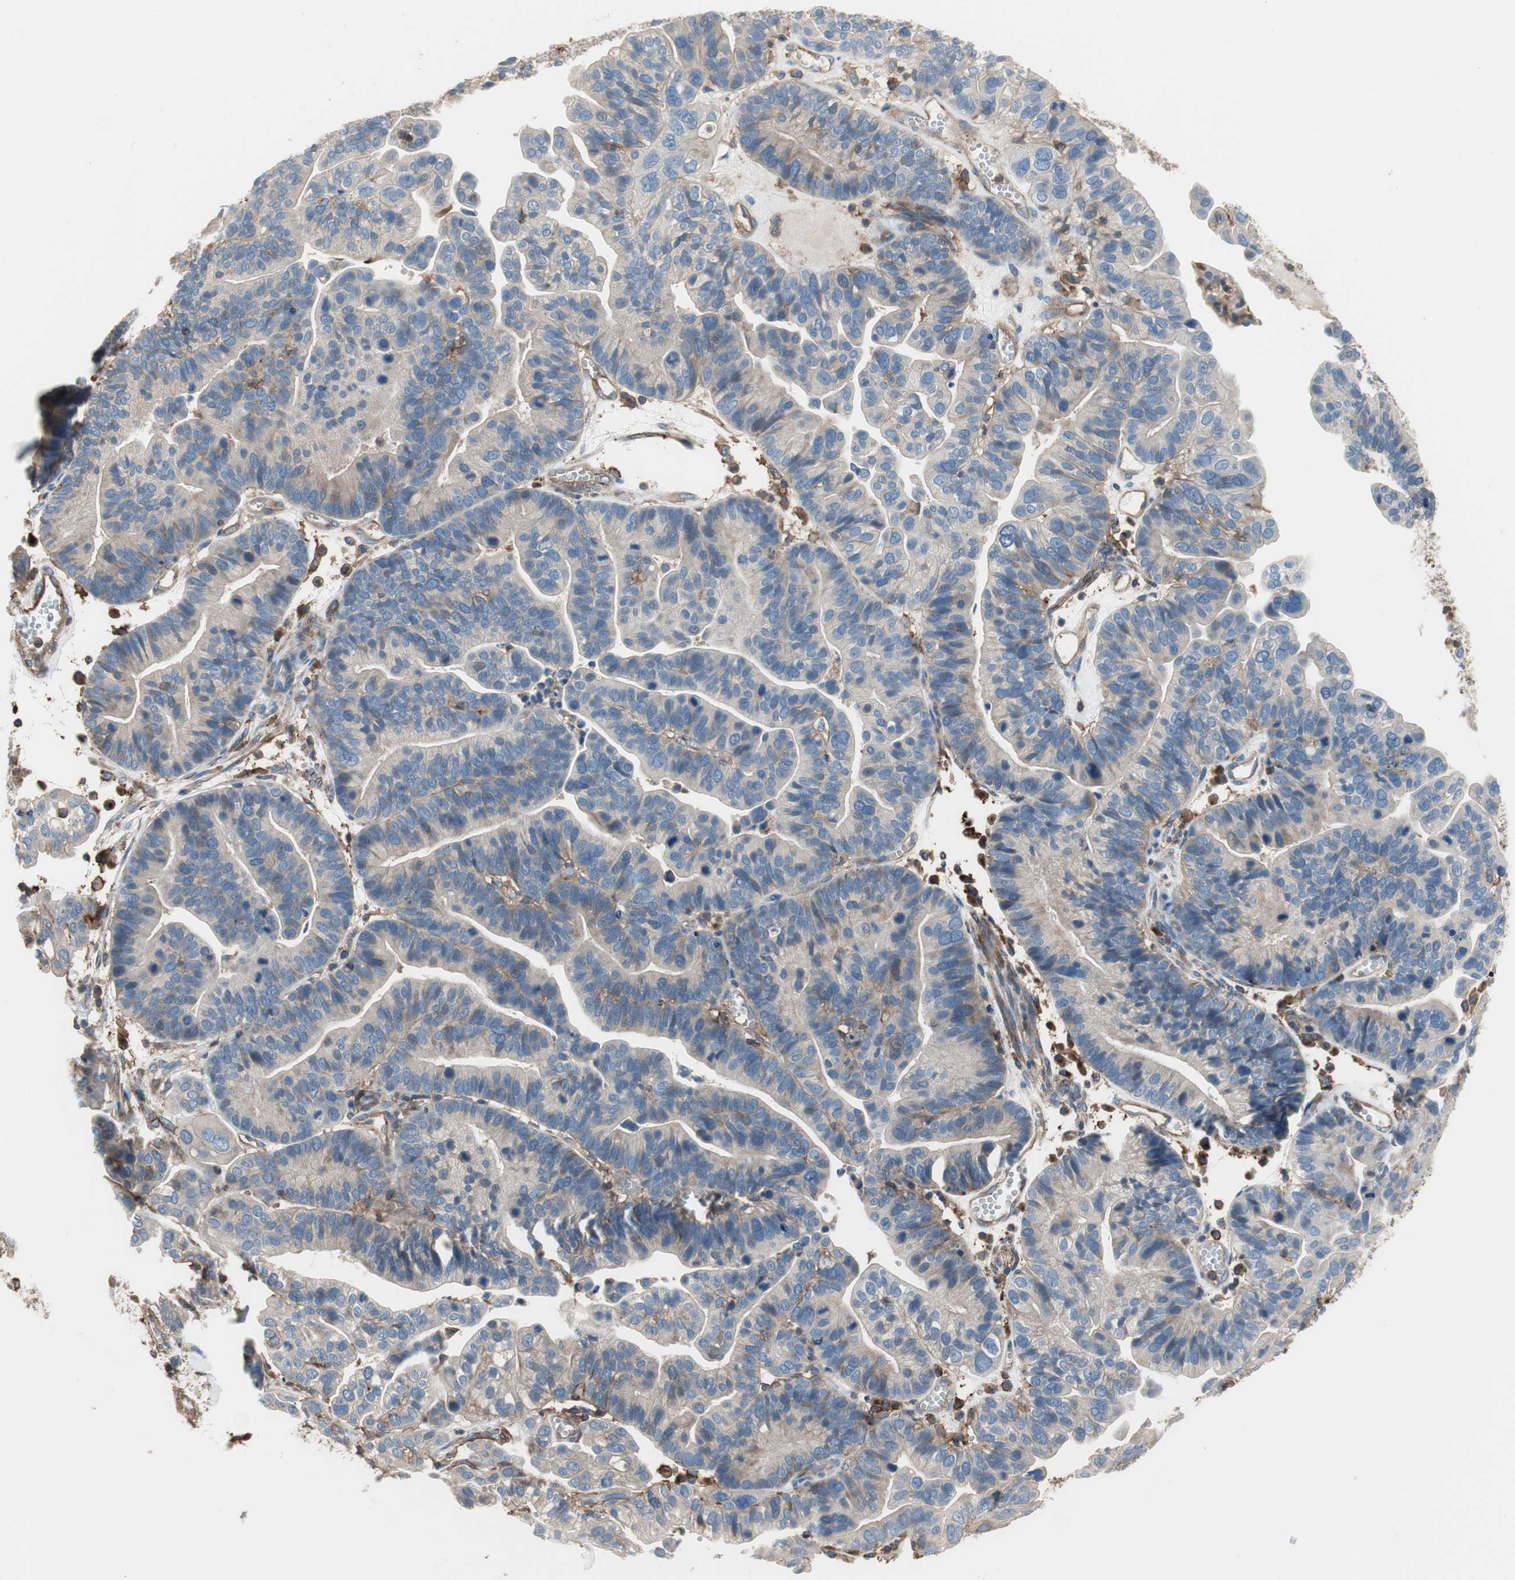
{"staining": {"intensity": "moderate", "quantity": "<25%", "location": "cytoplasmic/membranous"}, "tissue": "ovarian cancer", "cell_type": "Tumor cells", "image_type": "cancer", "snomed": [{"axis": "morphology", "description": "Cystadenocarcinoma, serous, NOS"}, {"axis": "topography", "description": "Ovary"}], "caption": "Immunohistochemical staining of human ovarian serous cystadenocarcinoma displays low levels of moderate cytoplasmic/membranous staining in about <25% of tumor cells.", "gene": "IL1RL1", "patient": {"sex": "female", "age": 56}}